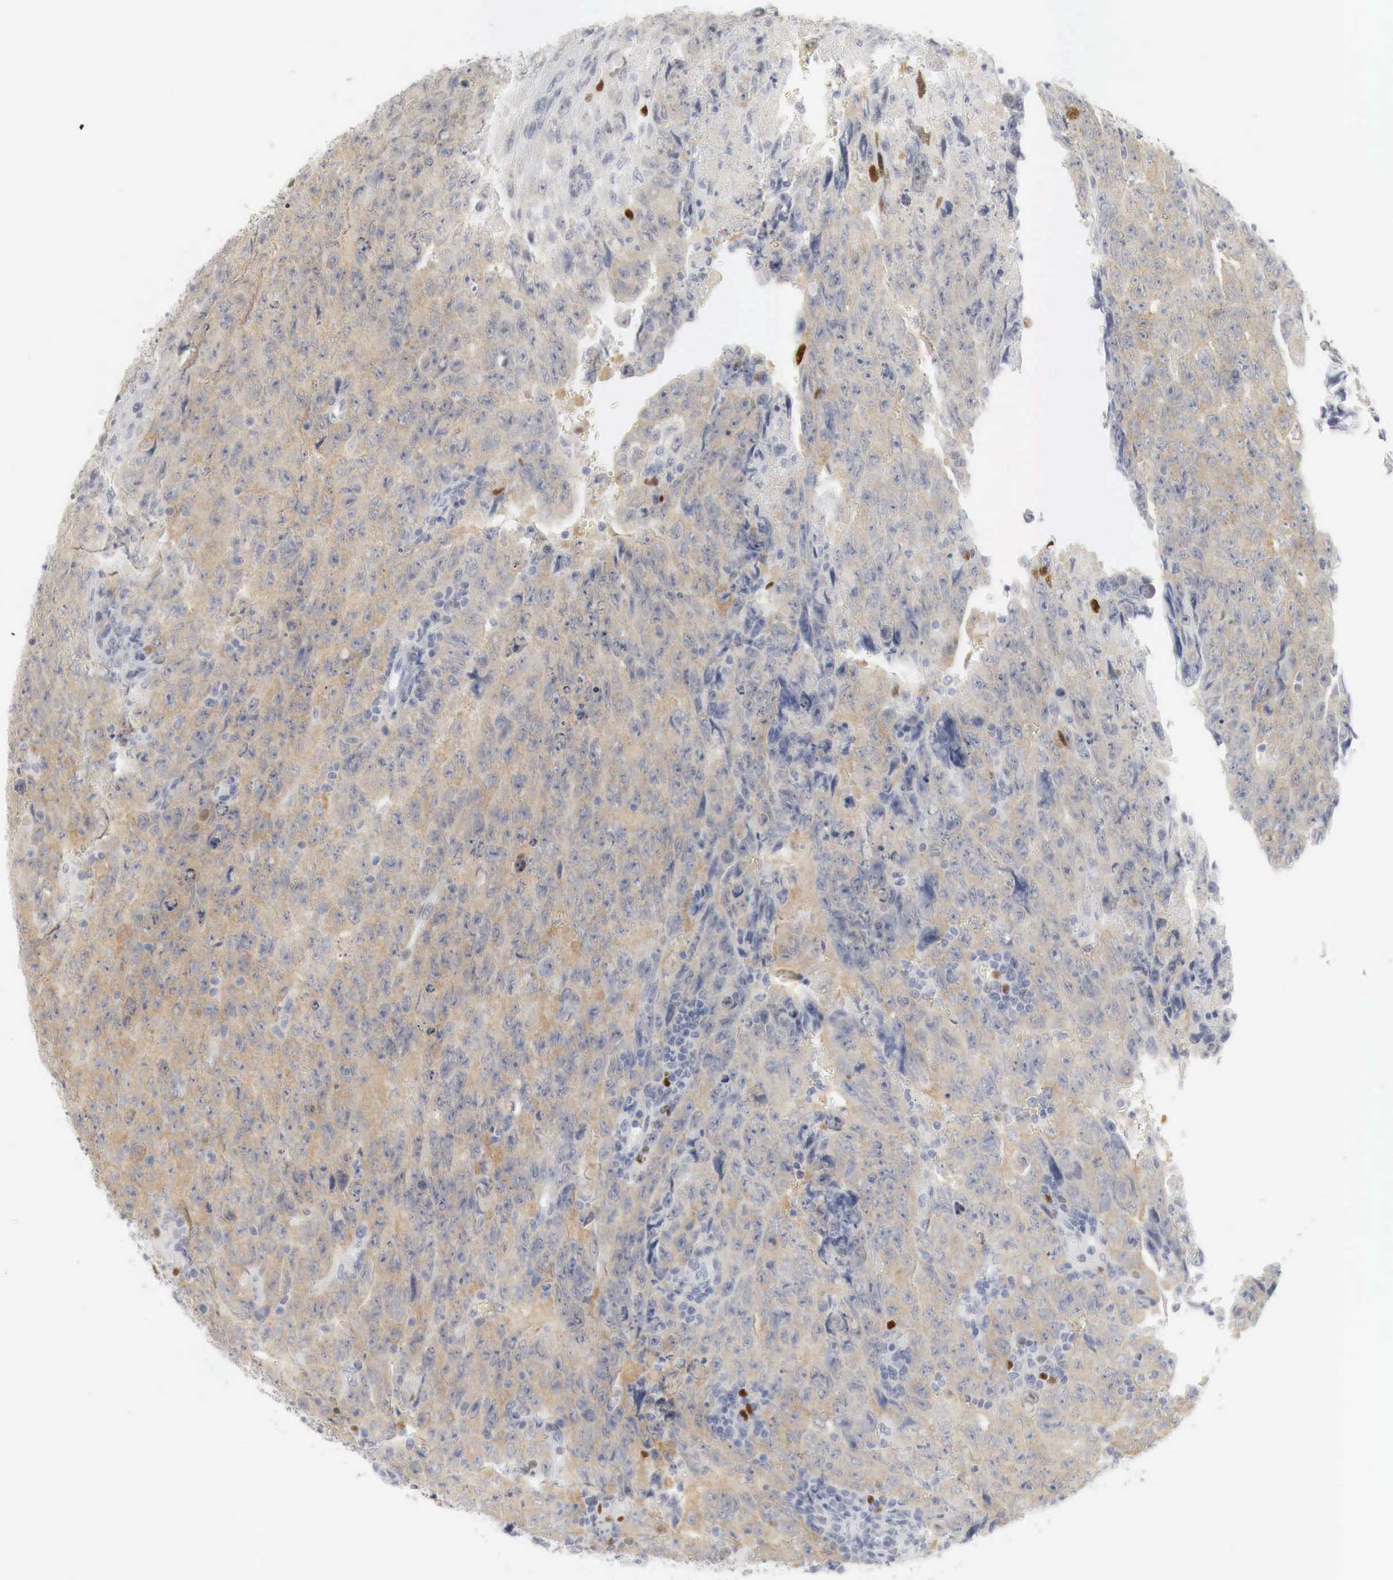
{"staining": {"intensity": "weak", "quantity": "25%-75%", "location": "cytoplasmic/membranous"}, "tissue": "testis cancer", "cell_type": "Tumor cells", "image_type": "cancer", "snomed": [{"axis": "morphology", "description": "Carcinoma, Embryonal, NOS"}, {"axis": "topography", "description": "Testis"}], "caption": "Immunohistochemical staining of embryonal carcinoma (testis) shows low levels of weak cytoplasmic/membranous protein positivity in approximately 25%-75% of tumor cells.", "gene": "TP63", "patient": {"sex": "male", "age": 28}}